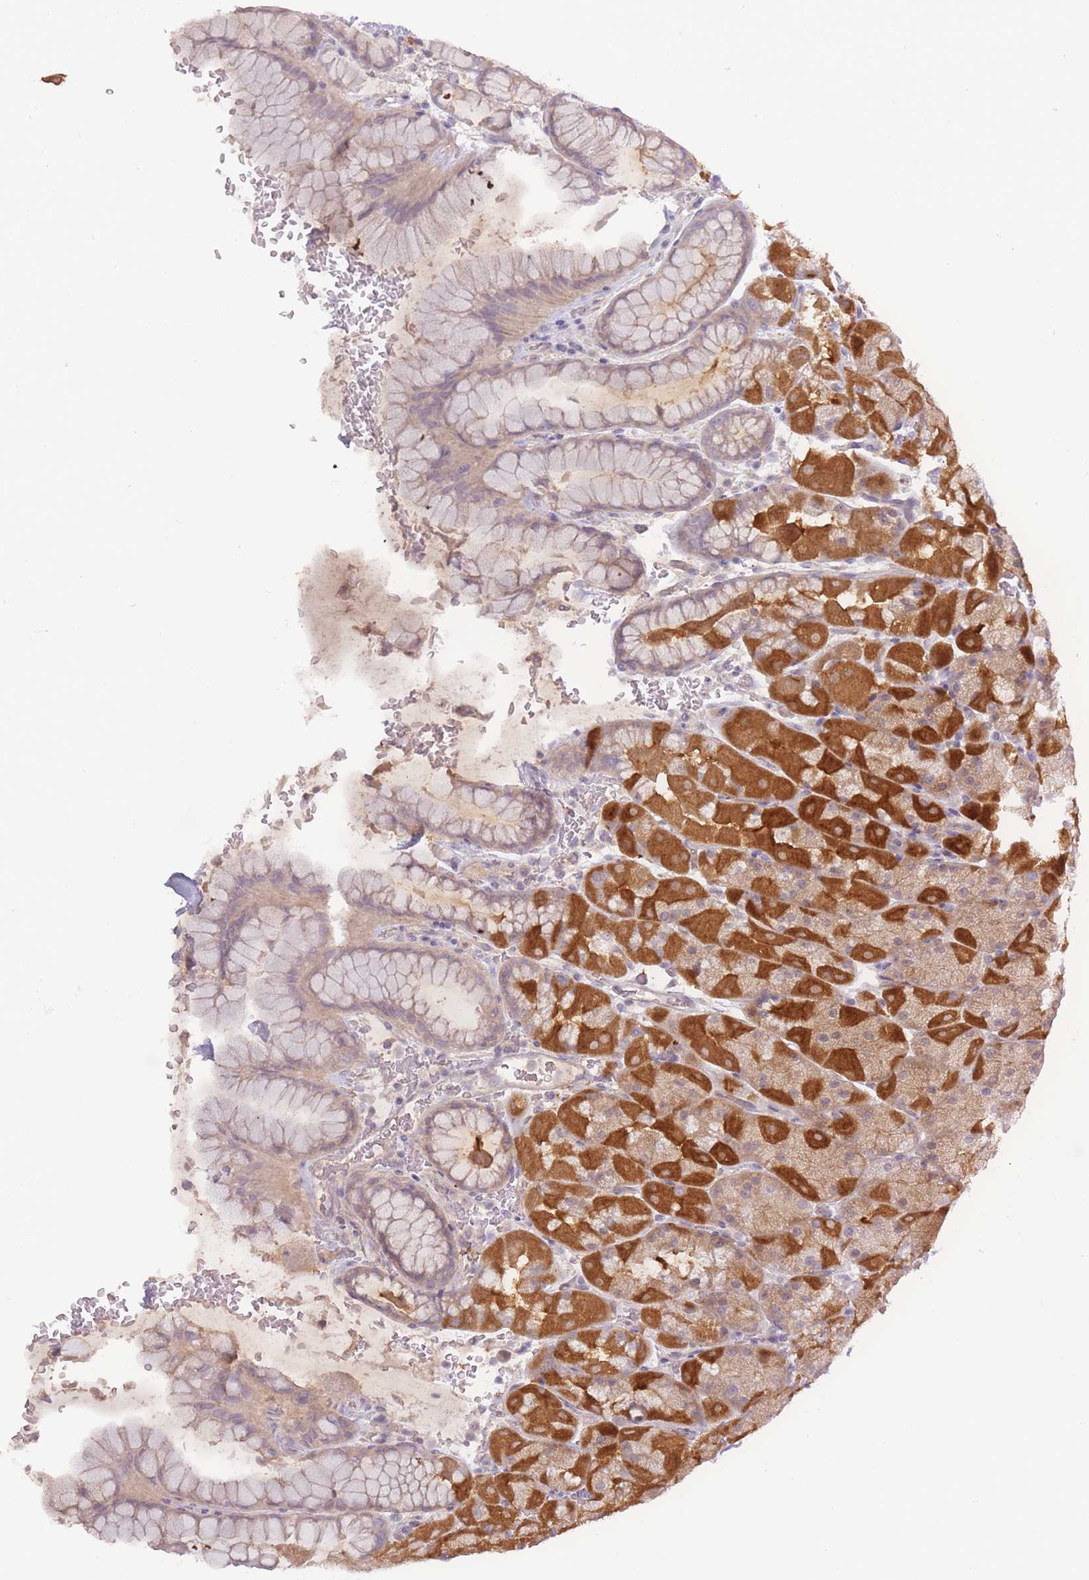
{"staining": {"intensity": "moderate", "quantity": "25%-75%", "location": "cytoplasmic/membranous"}, "tissue": "stomach", "cell_type": "Glandular cells", "image_type": "normal", "snomed": [{"axis": "morphology", "description": "Normal tissue, NOS"}, {"axis": "topography", "description": "Stomach, upper"}, {"axis": "topography", "description": "Stomach, lower"}], "caption": "Immunohistochemical staining of unremarkable stomach exhibits 25%-75% levels of moderate cytoplasmic/membranous protein expression in about 25%-75% of glandular cells. The staining was performed using DAB, with brown indicating positive protein expression. Nuclei are stained blue with hematoxylin.", "gene": "SPHKAP", "patient": {"sex": "male", "age": 67}}